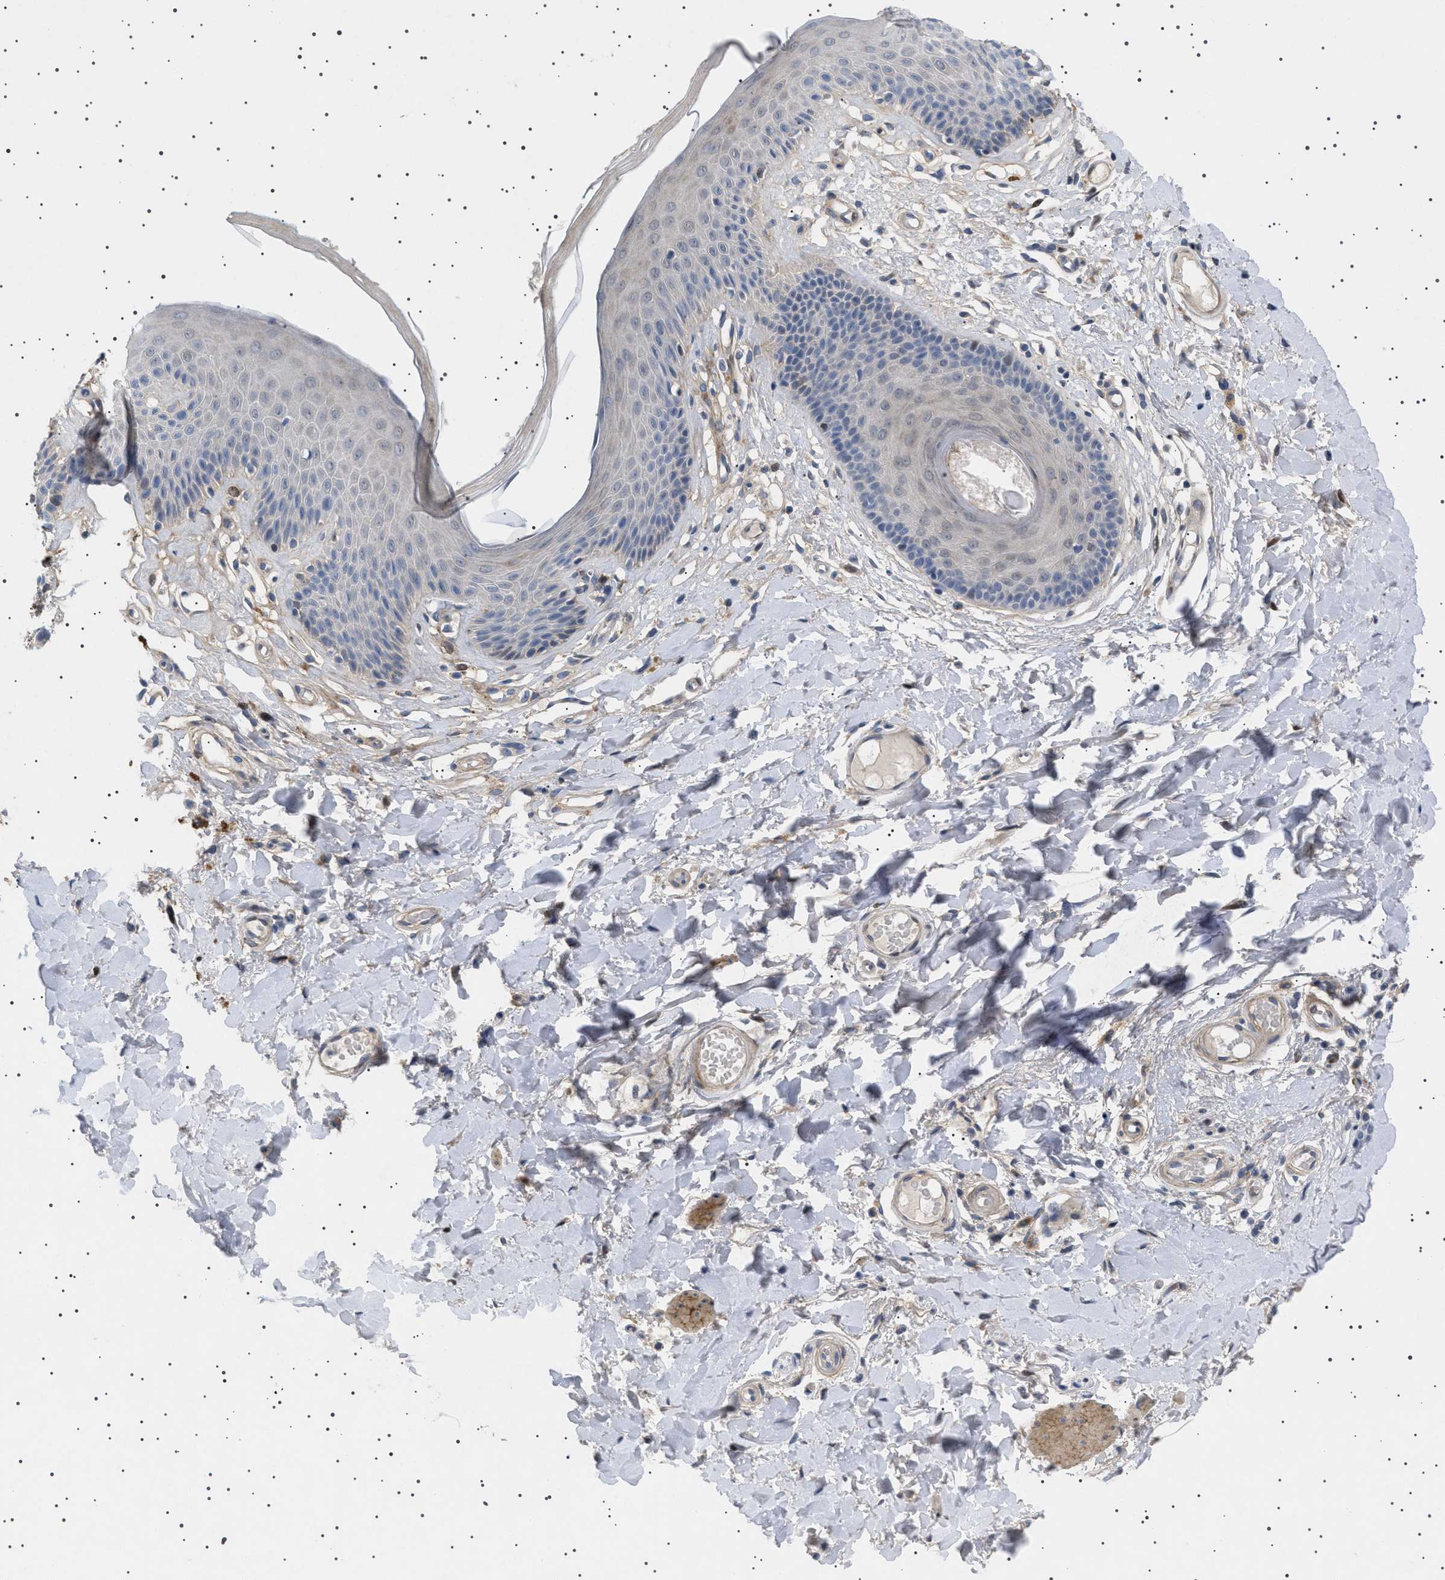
{"staining": {"intensity": "weak", "quantity": "<25%", "location": "cytoplasmic/membranous"}, "tissue": "skin", "cell_type": "Epidermal cells", "image_type": "normal", "snomed": [{"axis": "morphology", "description": "Normal tissue, NOS"}, {"axis": "topography", "description": "Vulva"}], "caption": "An immunohistochemistry micrograph of normal skin is shown. There is no staining in epidermal cells of skin.", "gene": "HTR1A", "patient": {"sex": "female", "age": 73}}